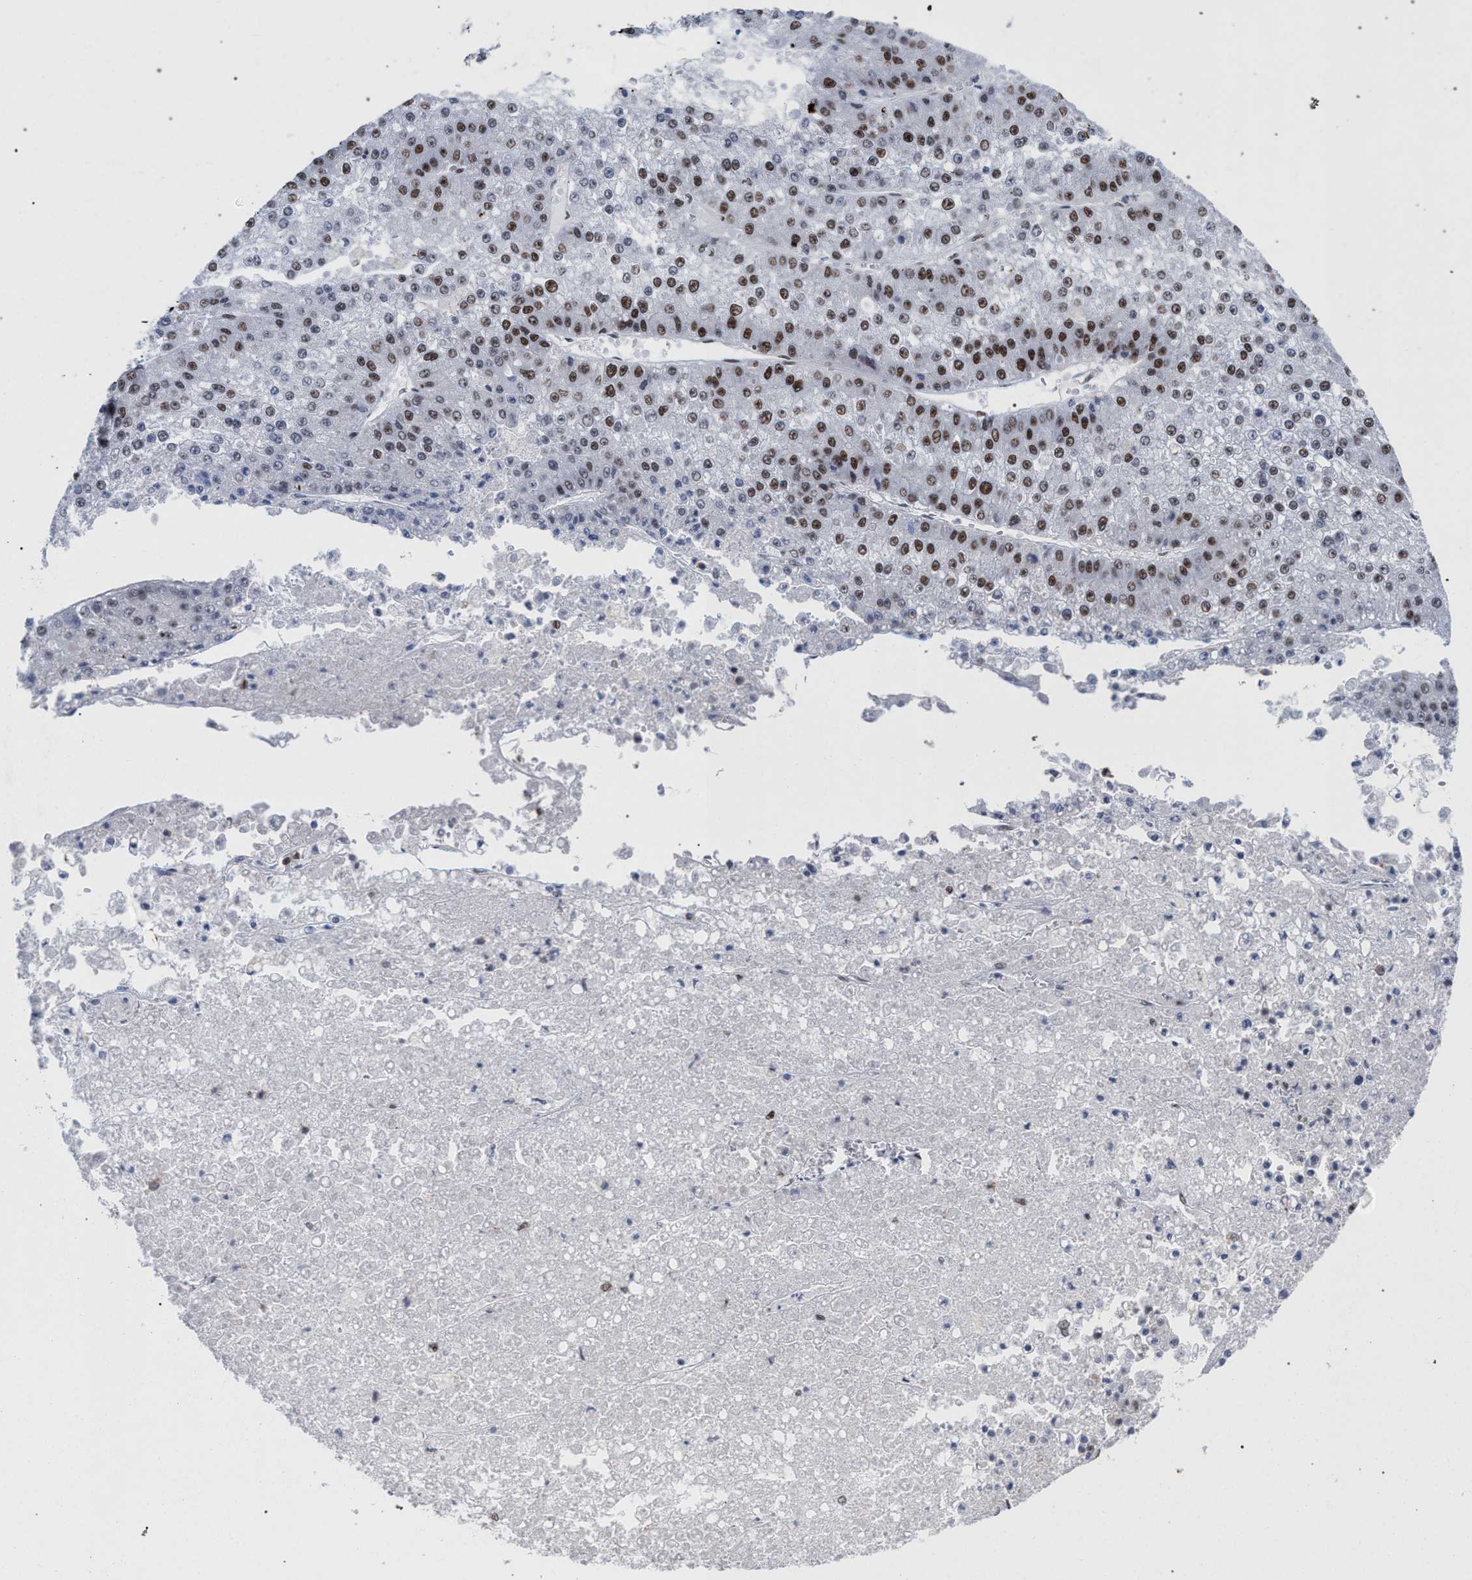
{"staining": {"intensity": "moderate", "quantity": ">75%", "location": "nuclear"}, "tissue": "liver cancer", "cell_type": "Tumor cells", "image_type": "cancer", "snomed": [{"axis": "morphology", "description": "Carcinoma, Hepatocellular, NOS"}, {"axis": "topography", "description": "Liver"}], "caption": "The image exhibits a brown stain indicating the presence of a protein in the nuclear of tumor cells in liver cancer. (DAB (3,3'-diaminobenzidine) IHC with brightfield microscopy, high magnification).", "gene": "SCAF4", "patient": {"sex": "female", "age": 73}}